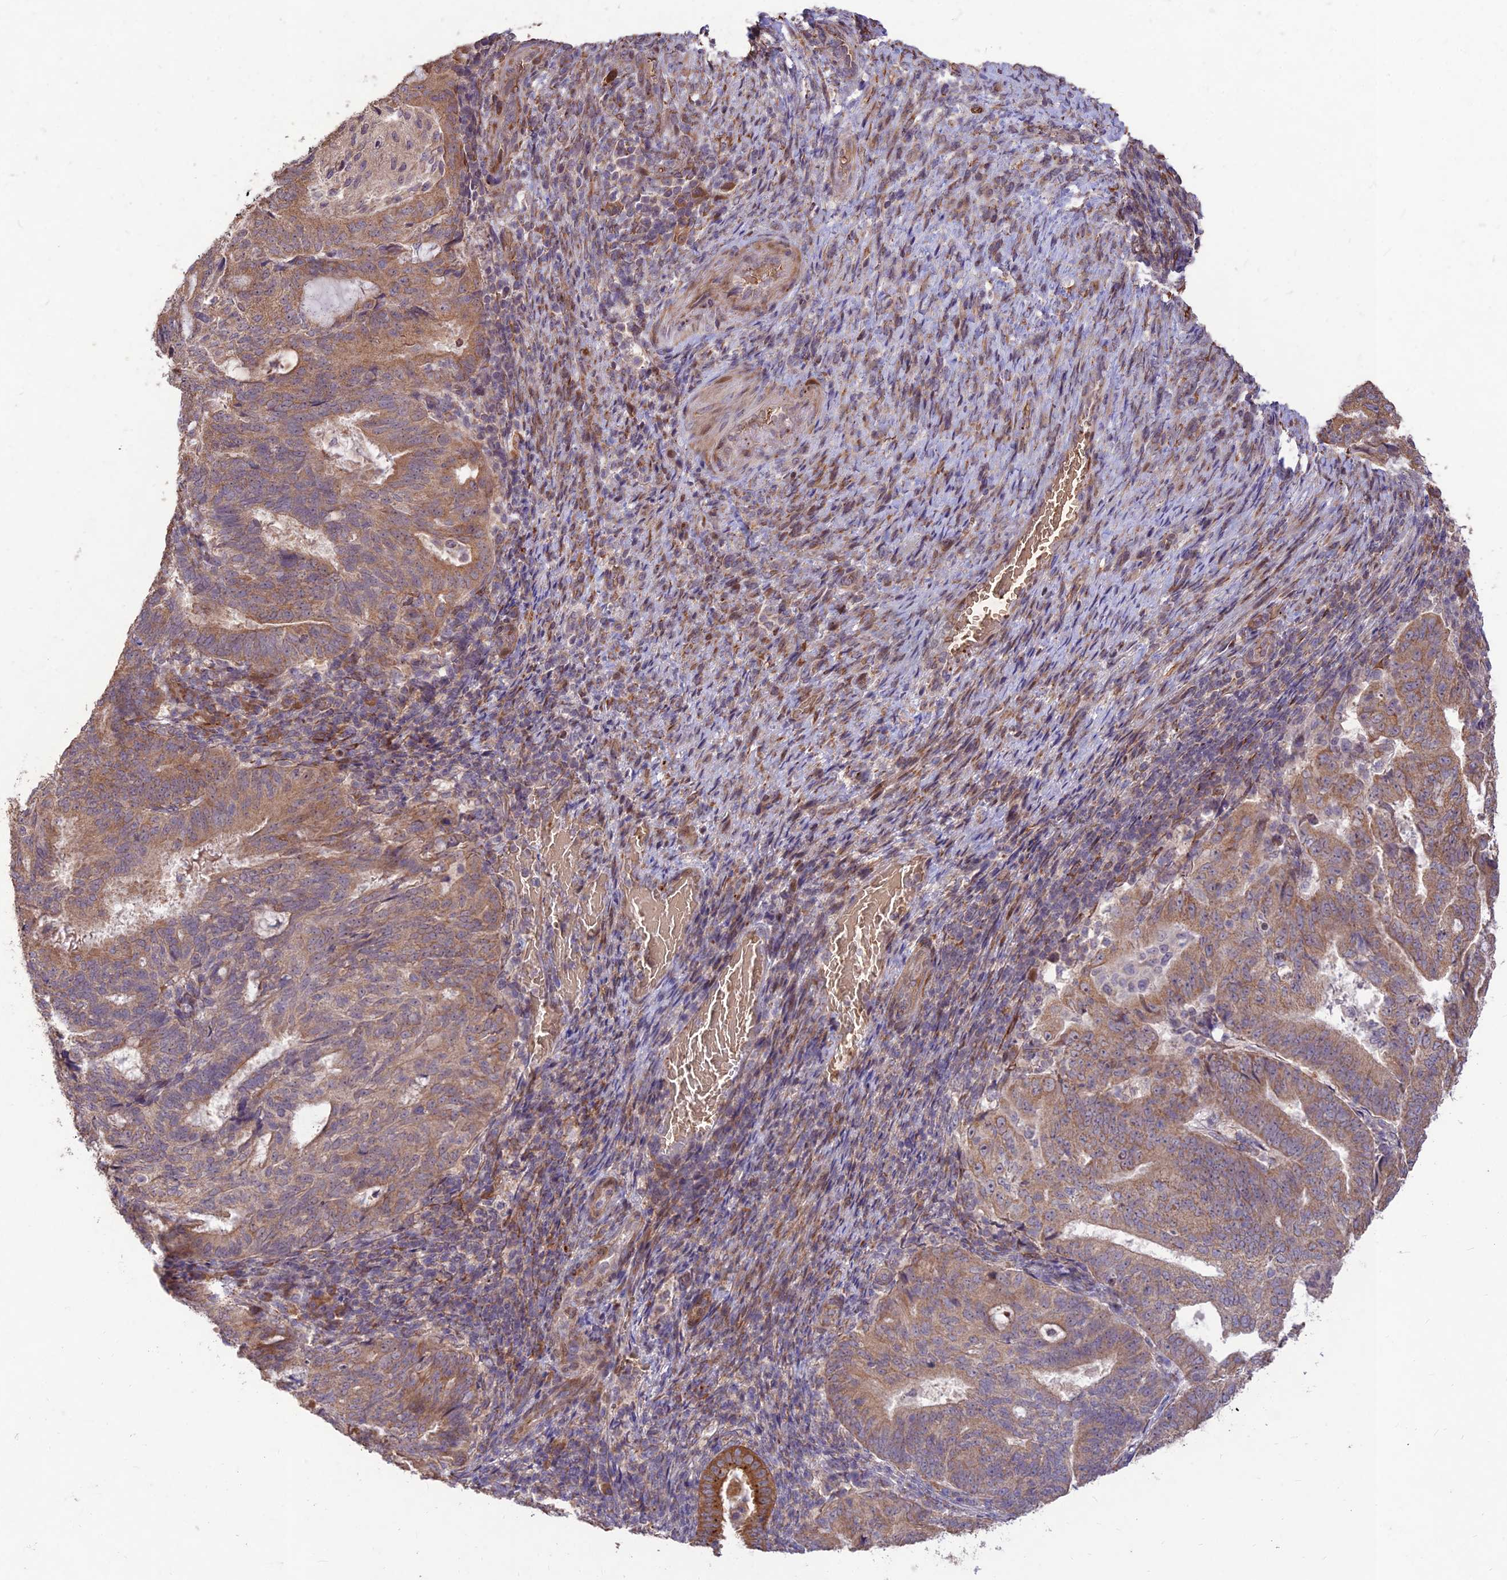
{"staining": {"intensity": "moderate", "quantity": ">75%", "location": "cytoplasmic/membranous"}, "tissue": "endometrial cancer", "cell_type": "Tumor cells", "image_type": "cancer", "snomed": [{"axis": "morphology", "description": "Adenocarcinoma, NOS"}, {"axis": "topography", "description": "Endometrium"}], "caption": "A brown stain highlights moderate cytoplasmic/membranous staining of a protein in adenocarcinoma (endometrial) tumor cells. The protein is stained brown, and the nuclei are stained in blue (DAB (3,3'-diaminobenzidine) IHC with brightfield microscopy, high magnification).", "gene": "PPP1R11", "patient": {"sex": "female", "age": 70}}